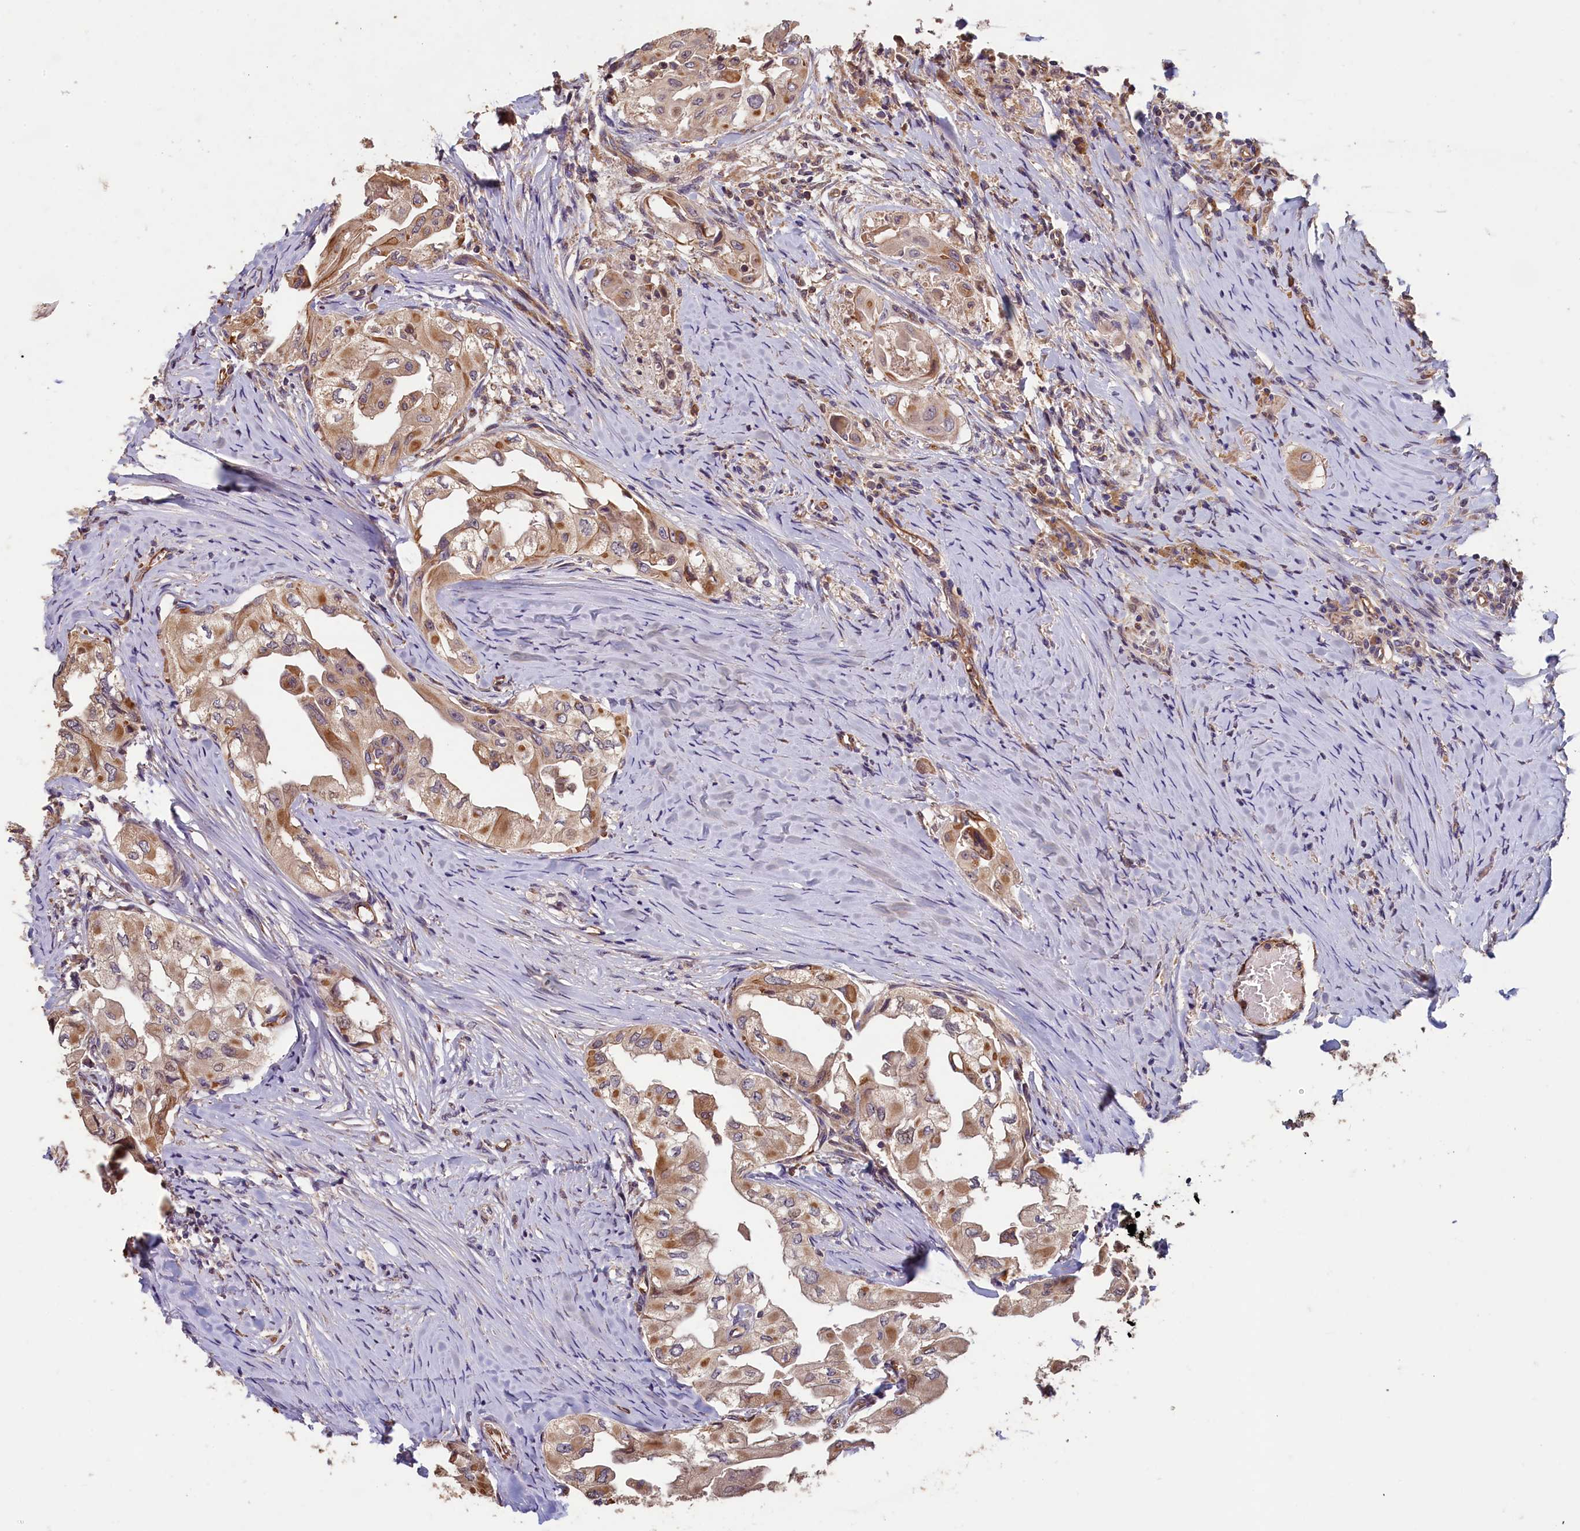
{"staining": {"intensity": "moderate", "quantity": ">75%", "location": "cytoplasmic/membranous"}, "tissue": "thyroid cancer", "cell_type": "Tumor cells", "image_type": "cancer", "snomed": [{"axis": "morphology", "description": "Papillary adenocarcinoma, NOS"}, {"axis": "topography", "description": "Thyroid gland"}], "caption": "Protein analysis of thyroid papillary adenocarcinoma tissue reveals moderate cytoplasmic/membranous positivity in approximately >75% of tumor cells.", "gene": "ACSBG1", "patient": {"sex": "female", "age": 59}}